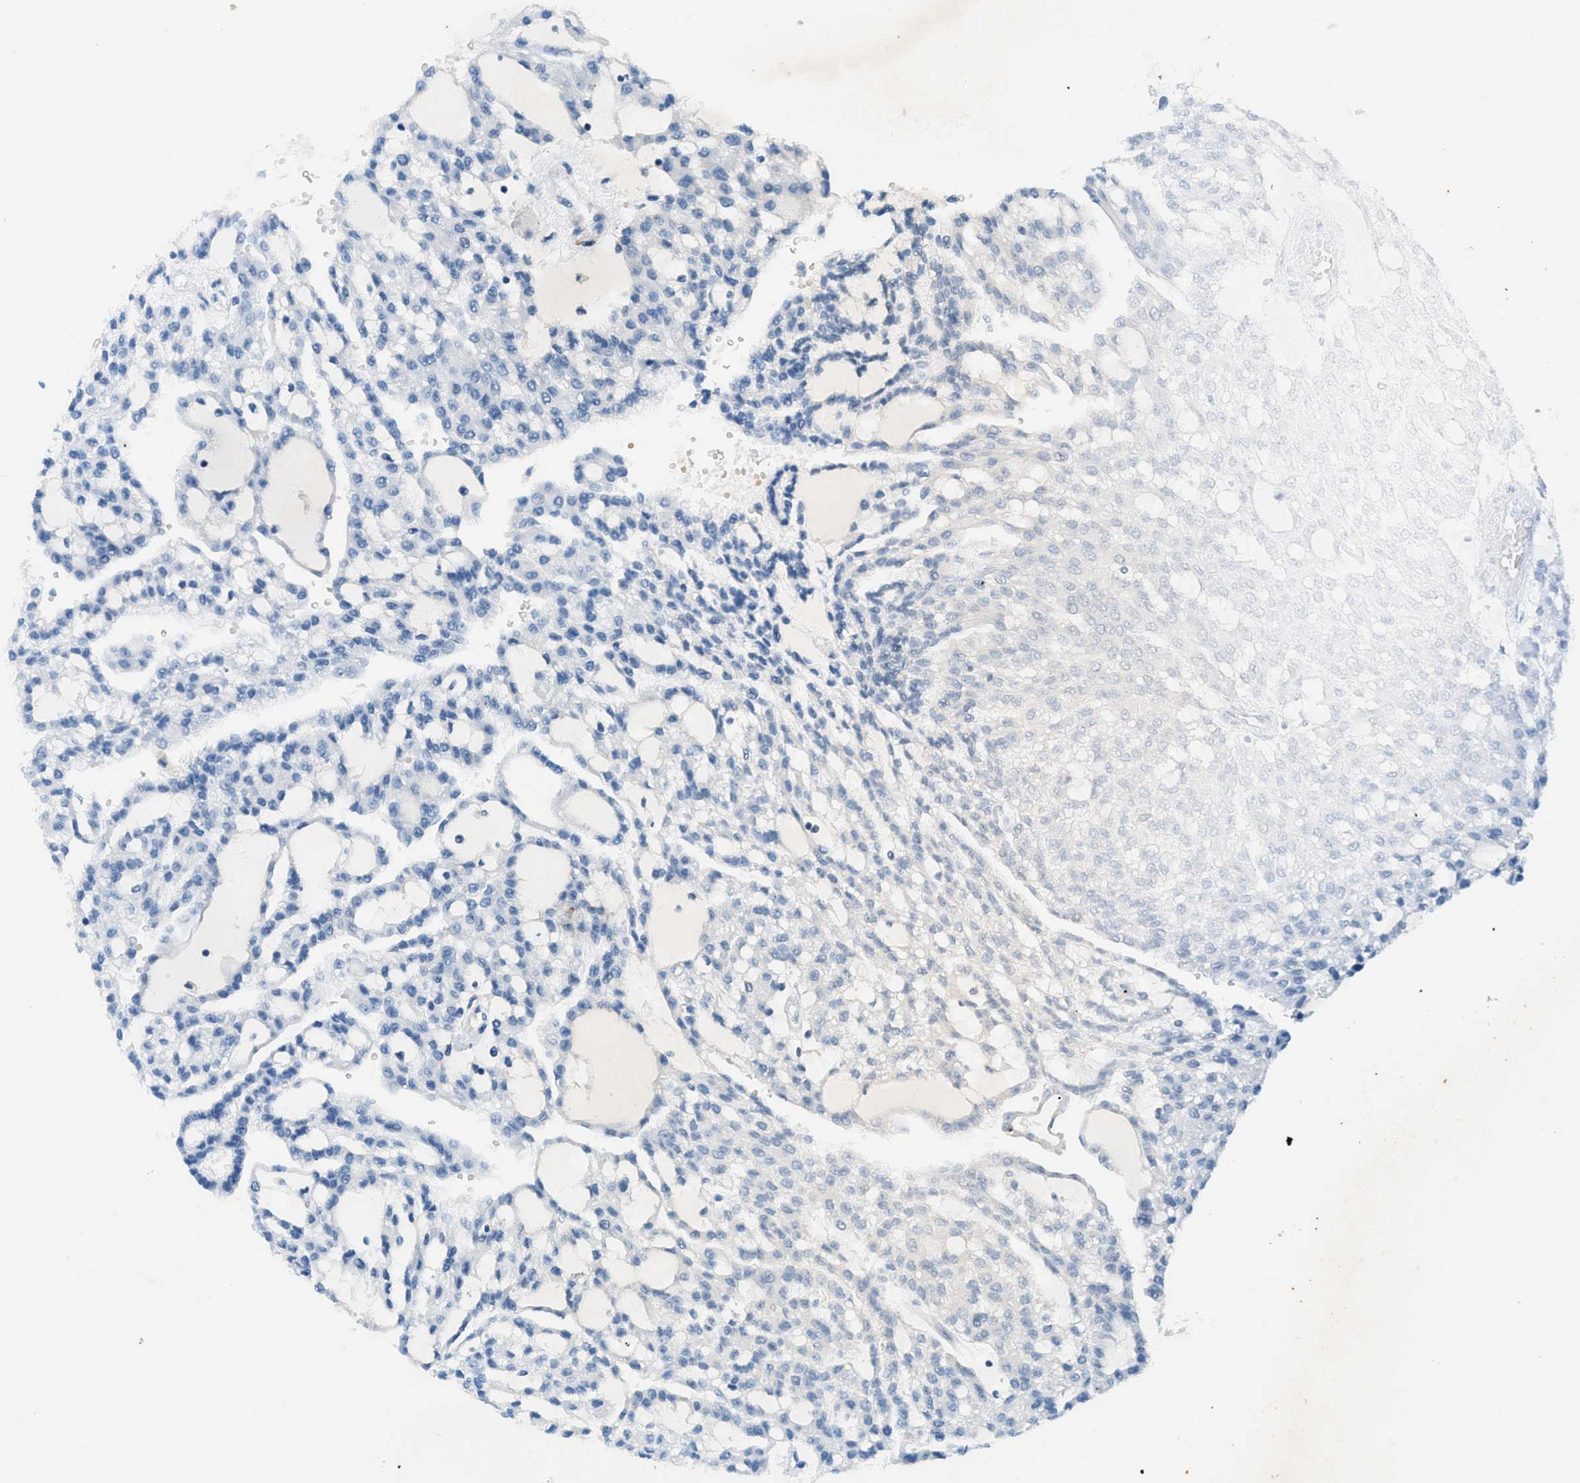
{"staining": {"intensity": "weak", "quantity": ">75%", "location": "cytoplasmic/membranous"}, "tissue": "renal cancer", "cell_type": "Tumor cells", "image_type": "cancer", "snomed": [{"axis": "morphology", "description": "Adenocarcinoma, NOS"}, {"axis": "topography", "description": "Kidney"}], "caption": "Weak cytoplasmic/membranous staining is seen in approximately >75% of tumor cells in renal cancer.", "gene": "ADCY6", "patient": {"sex": "male", "age": 63}}